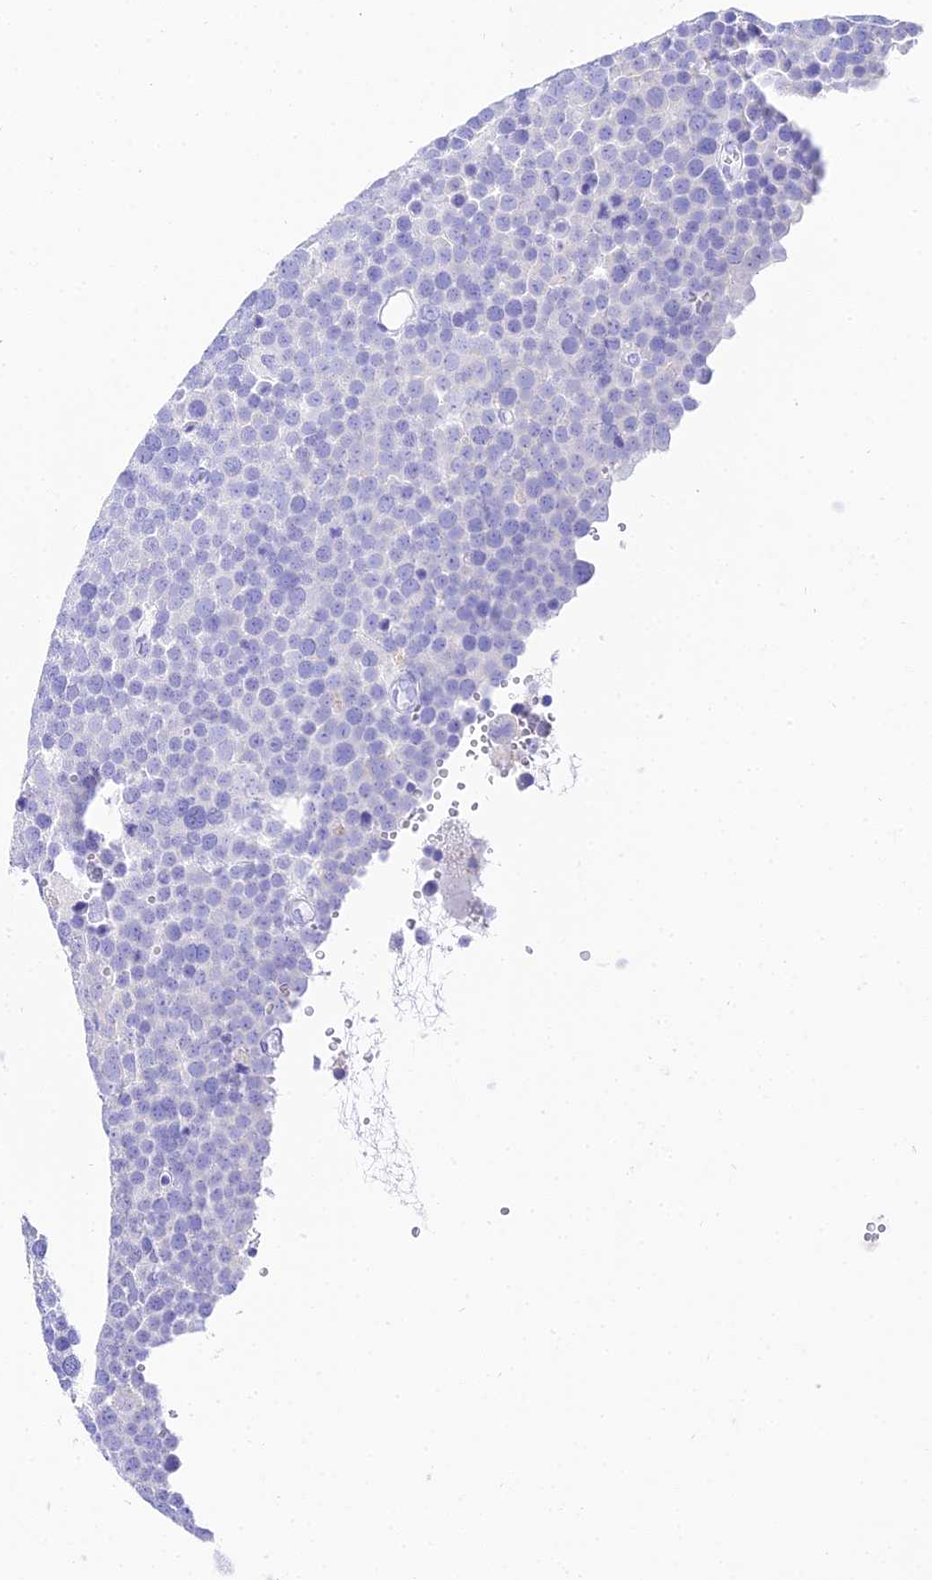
{"staining": {"intensity": "negative", "quantity": "none", "location": "none"}, "tissue": "testis cancer", "cell_type": "Tumor cells", "image_type": "cancer", "snomed": [{"axis": "morphology", "description": "Seminoma, NOS"}, {"axis": "topography", "description": "Testis"}], "caption": "DAB immunohistochemical staining of human seminoma (testis) shows no significant positivity in tumor cells.", "gene": "TRMT44", "patient": {"sex": "male", "age": 71}}